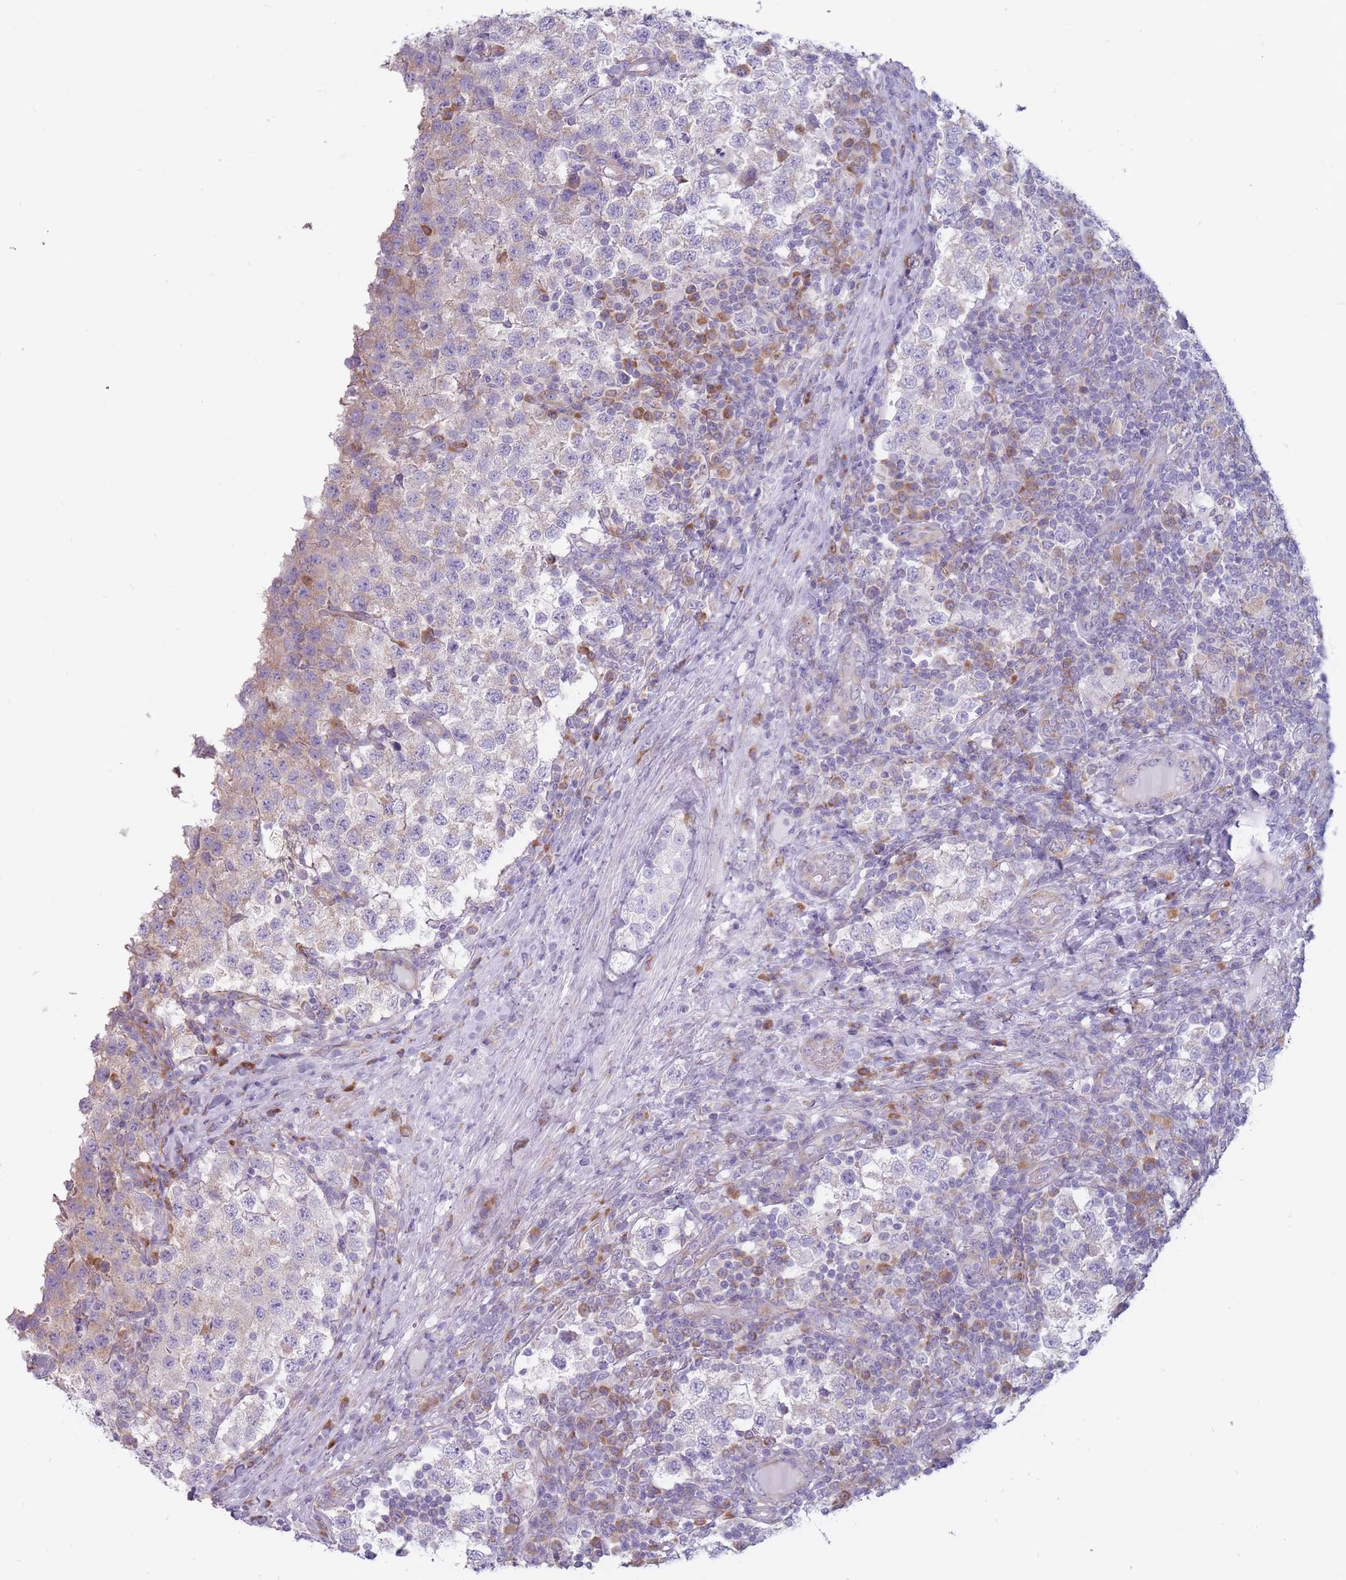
{"staining": {"intensity": "negative", "quantity": "none", "location": "none"}, "tissue": "testis cancer", "cell_type": "Tumor cells", "image_type": "cancer", "snomed": [{"axis": "morphology", "description": "Seminoma, NOS"}, {"axis": "topography", "description": "Testis"}], "caption": "The immunohistochemistry (IHC) micrograph has no significant staining in tumor cells of testis seminoma tissue.", "gene": "RPL18", "patient": {"sex": "male", "age": 34}}